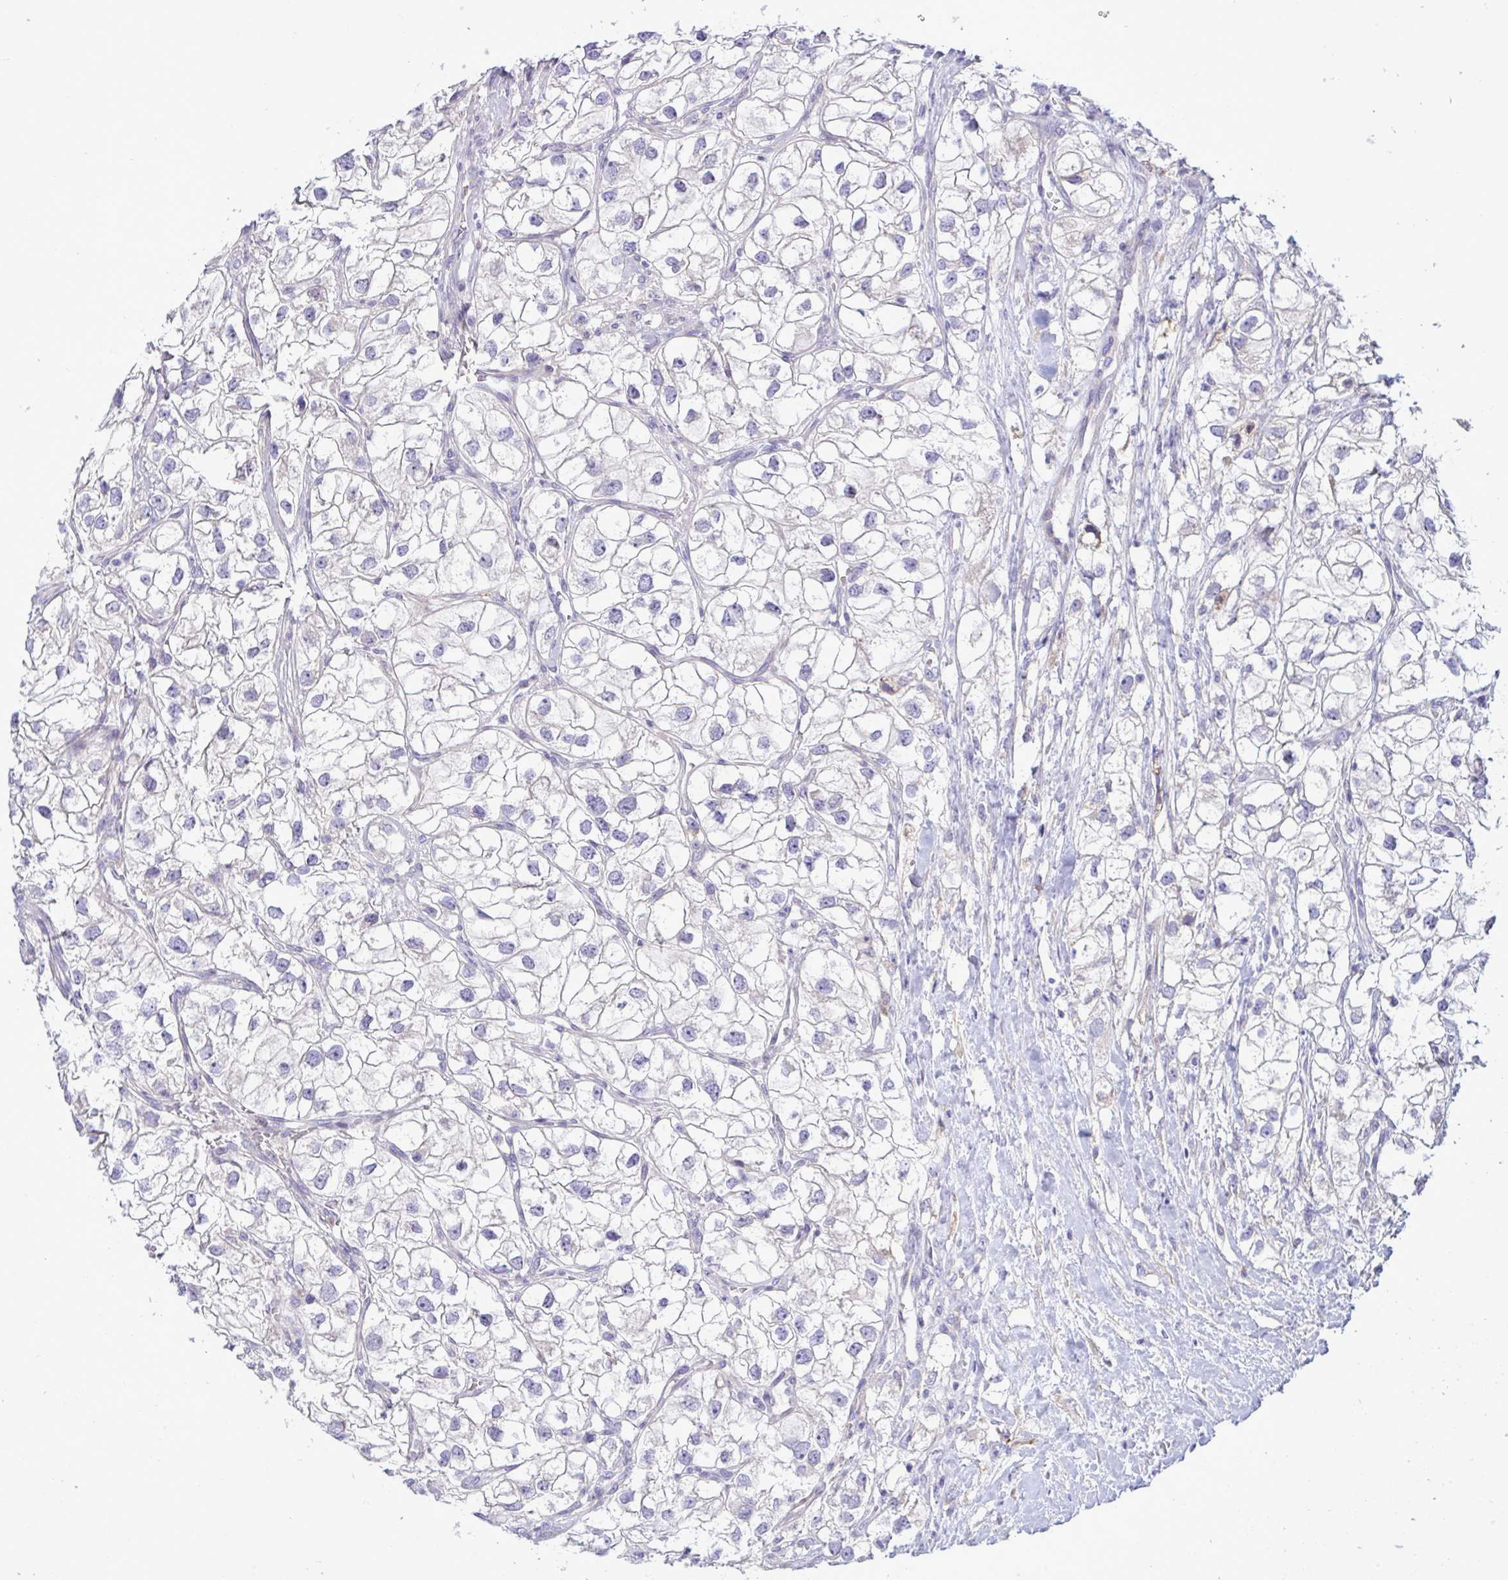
{"staining": {"intensity": "negative", "quantity": "none", "location": "none"}, "tissue": "renal cancer", "cell_type": "Tumor cells", "image_type": "cancer", "snomed": [{"axis": "morphology", "description": "Adenocarcinoma, NOS"}, {"axis": "topography", "description": "Kidney"}], "caption": "Human renal cancer (adenocarcinoma) stained for a protein using IHC exhibits no staining in tumor cells.", "gene": "FAM86B1", "patient": {"sex": "male", "age": 59}}